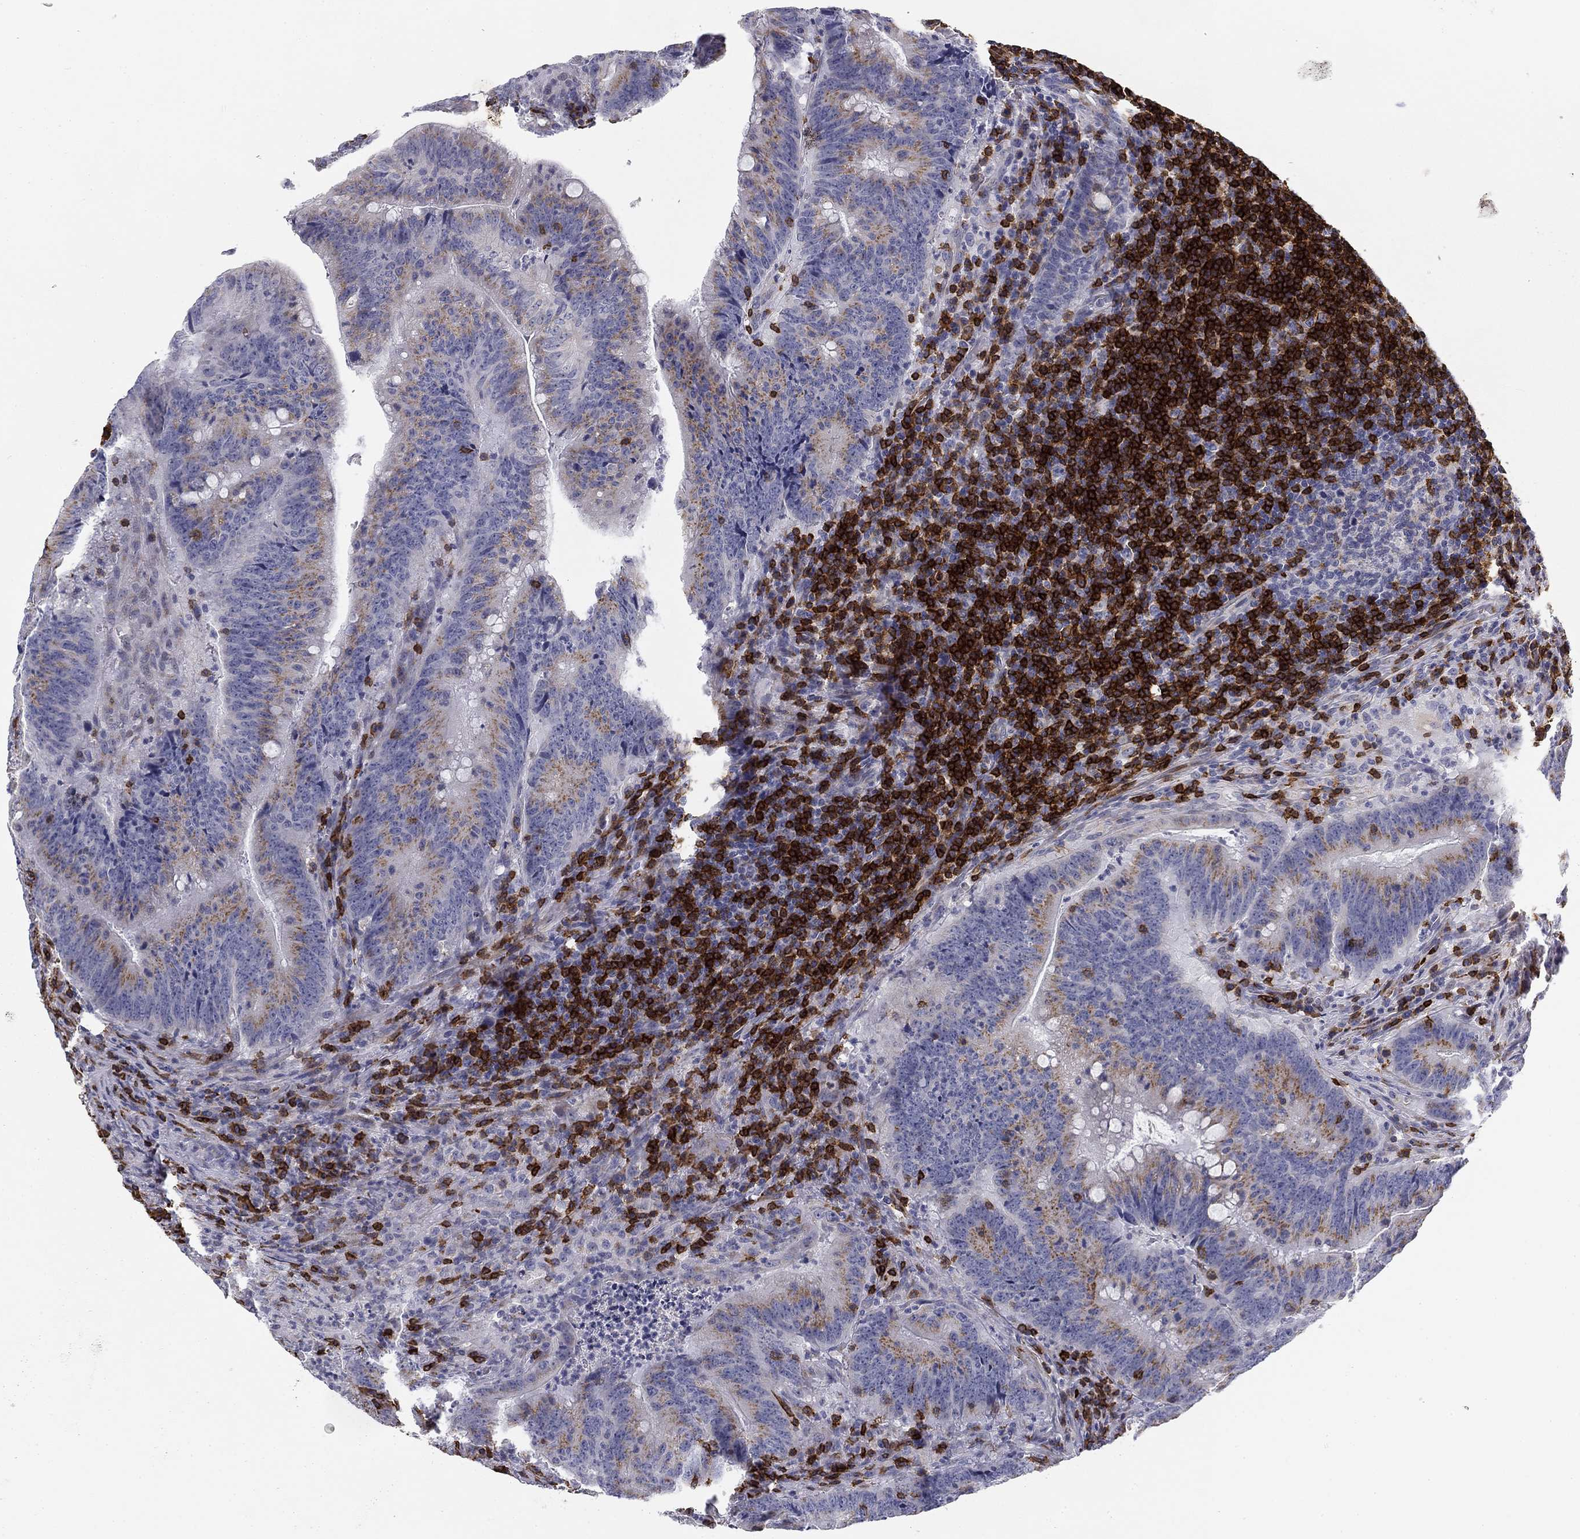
{"staining": {"intensity": "moderate", "quantity": "<25%", "location": "cytoplasmic/membranous"}, "tissue": "colorectal cancer", "cell_type": "Tumor cells", "image_type": "cancer", "snomed": [{"axis": "morphology", "description": "Adenocarcinoma, NOS"}, {"axis": "topography", "description": "Colon"}], "caption": "An image of colorectal adenocarcinoma stained for a protein reveals moderate cytoplasmic/membranous brown staining in tumor cells.", "gene": "TRAT1", "patient": {"sex": "female", "age": 87}}